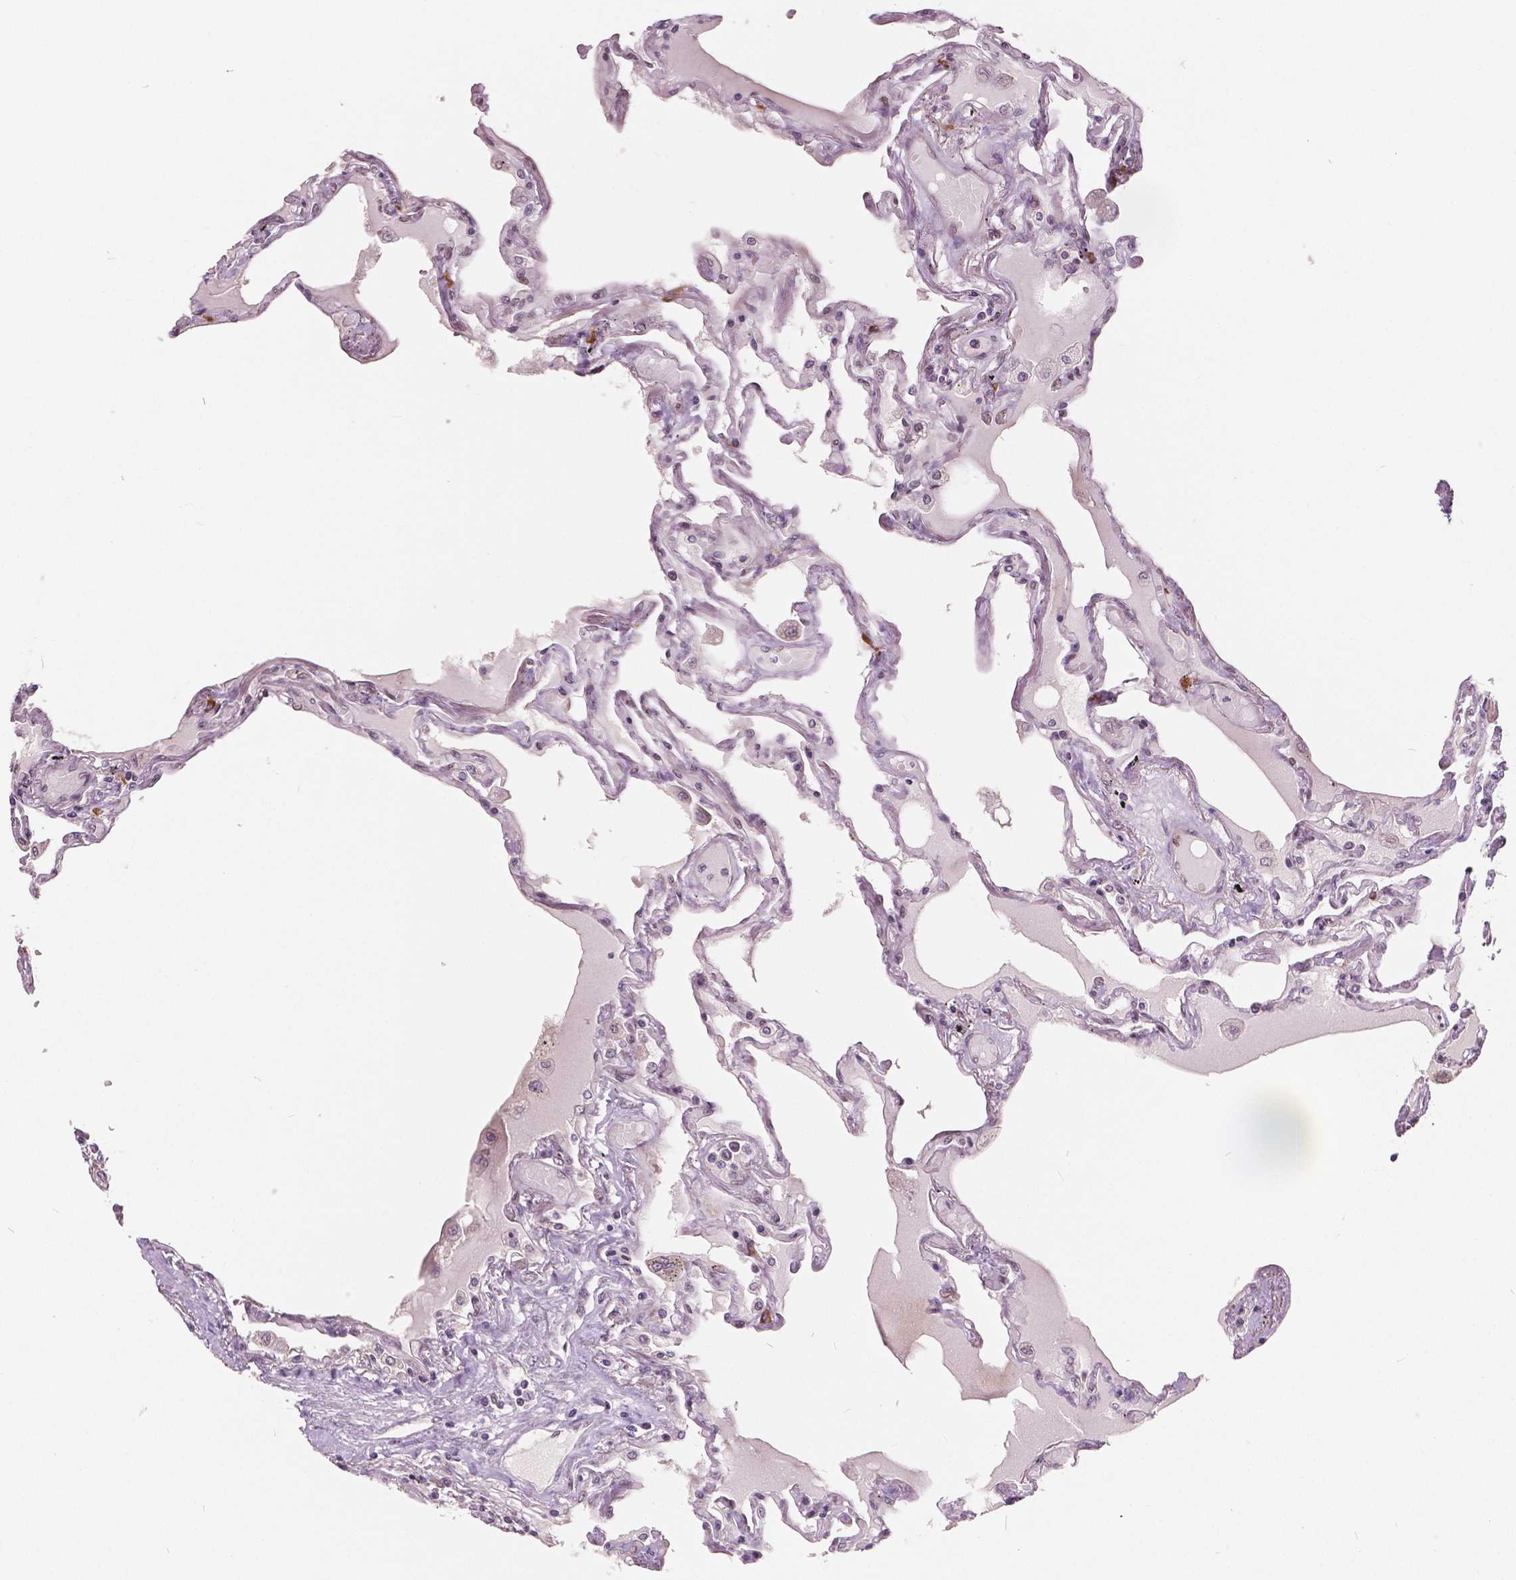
{"staining": {"intensity": "weak", "quantity": "25%-75%", "location": "nuclear"}, "tissue": "lung", "cell_type": "Alveolar cells", "image_type": "normal", "snomed": [{"axis": "morphology", "description": "Normal tissue, NOS"}, {"axis": "morphology", "description": "Adenocarcinoma, NOS"}, {"axis": "topography", "description": "Cartilage tissue"}, {"axis": "topography", "description": "Lung"}], "caption": "Immunohistochemical staining of normal human lung shows low levels of weak nuclear positivity in approximately 25%-75% of alveolar cells.", "gene": "HMBOX1", "patient": {"sex": "female", "age": 67}}